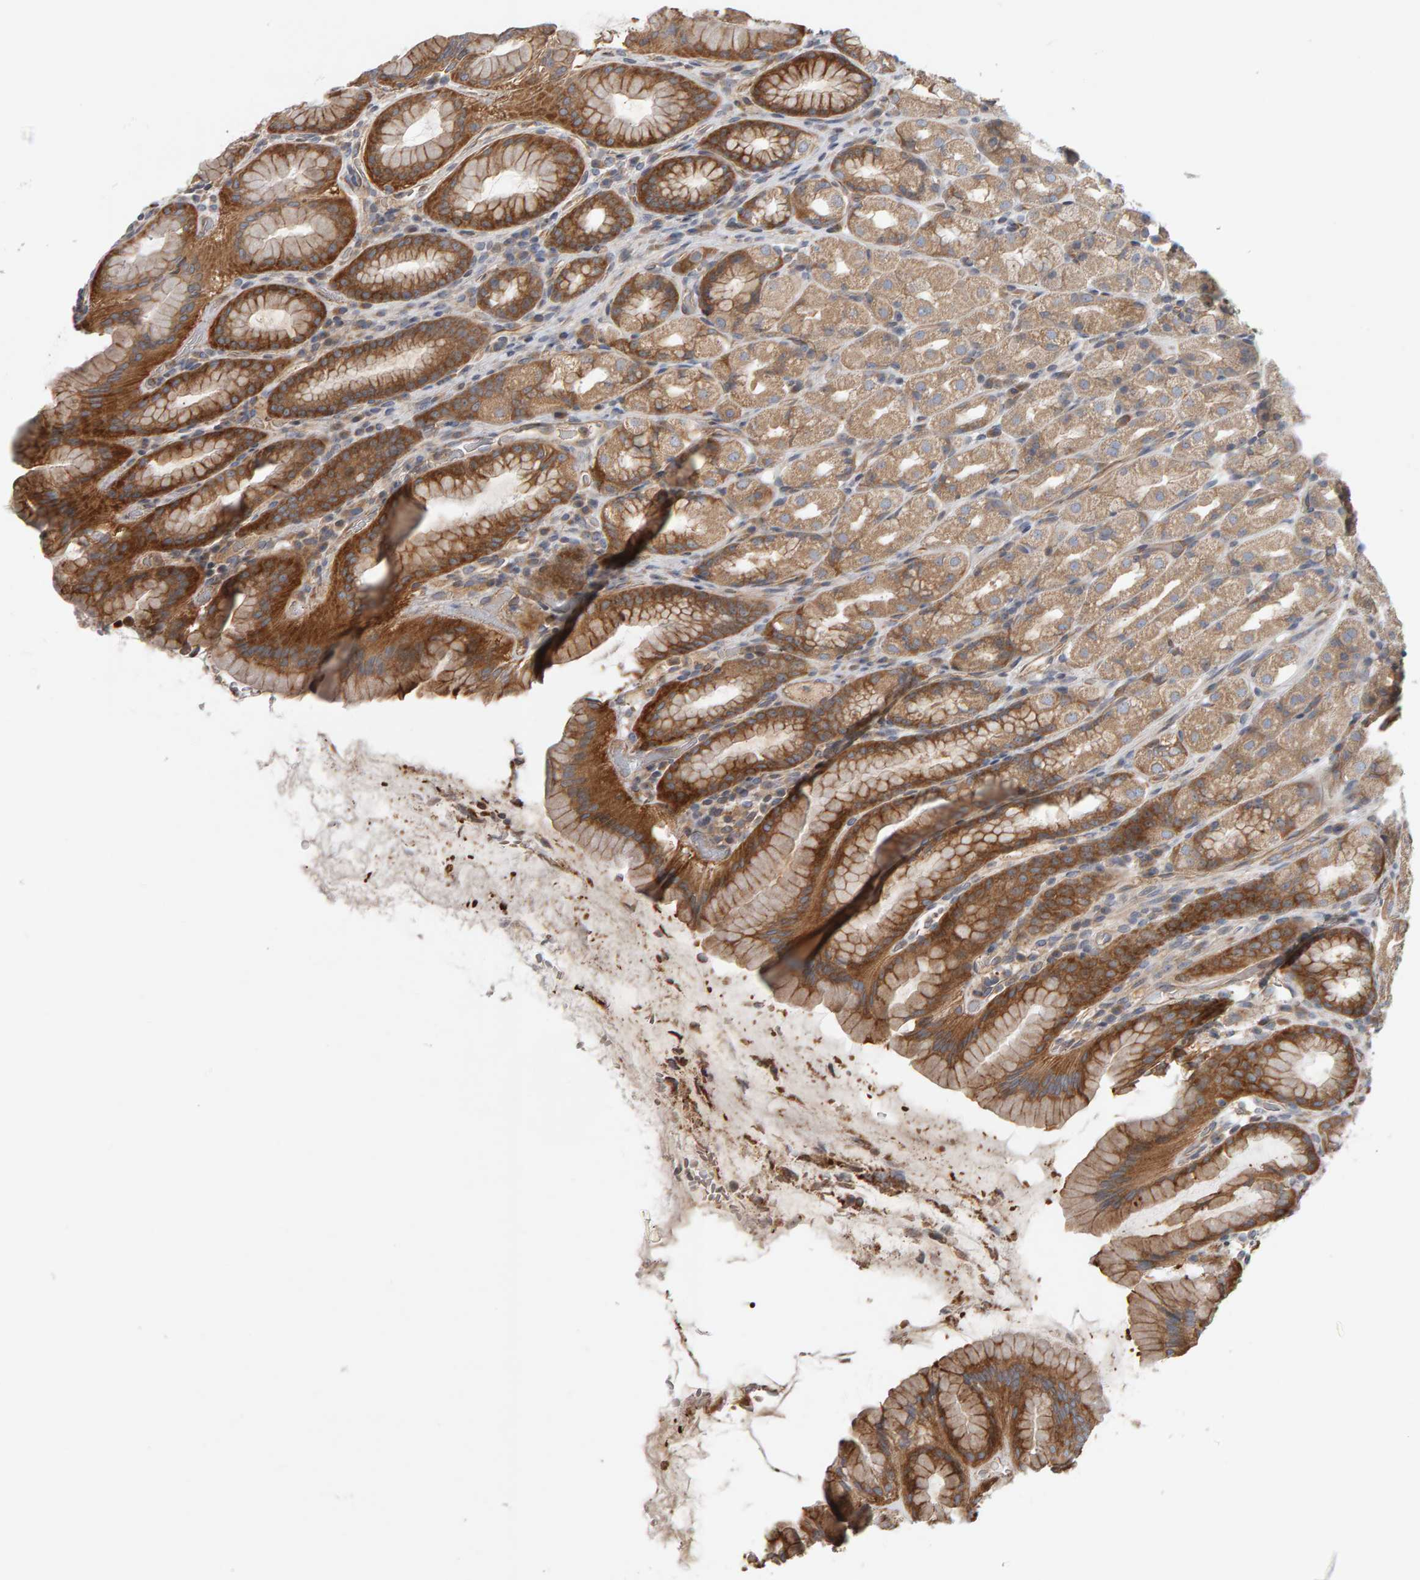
{"staining": {"intensity": "moderate", "quantity": "25%-75%", "location": "cytoplasmic/membranous"}, "tissue": "stomach", "cell_type": "Glandular cells", "image_type": "normal", "snomed": [{"axis": "morphology", "description": "Normal tissue, NOS"}, {"axis": "topography", "description": "Stomach, upper"}], "caption": "The histopathology image exhibits staining of unremarkable stomach, revealing moderate cytoplasmic/membranous protein staining (brown color) within glandular cells. (Brightfield microscopy of DAB IHC at high magnification).", "gene": "C9orf72", "patient": {"sex": "male", "age": 68}}